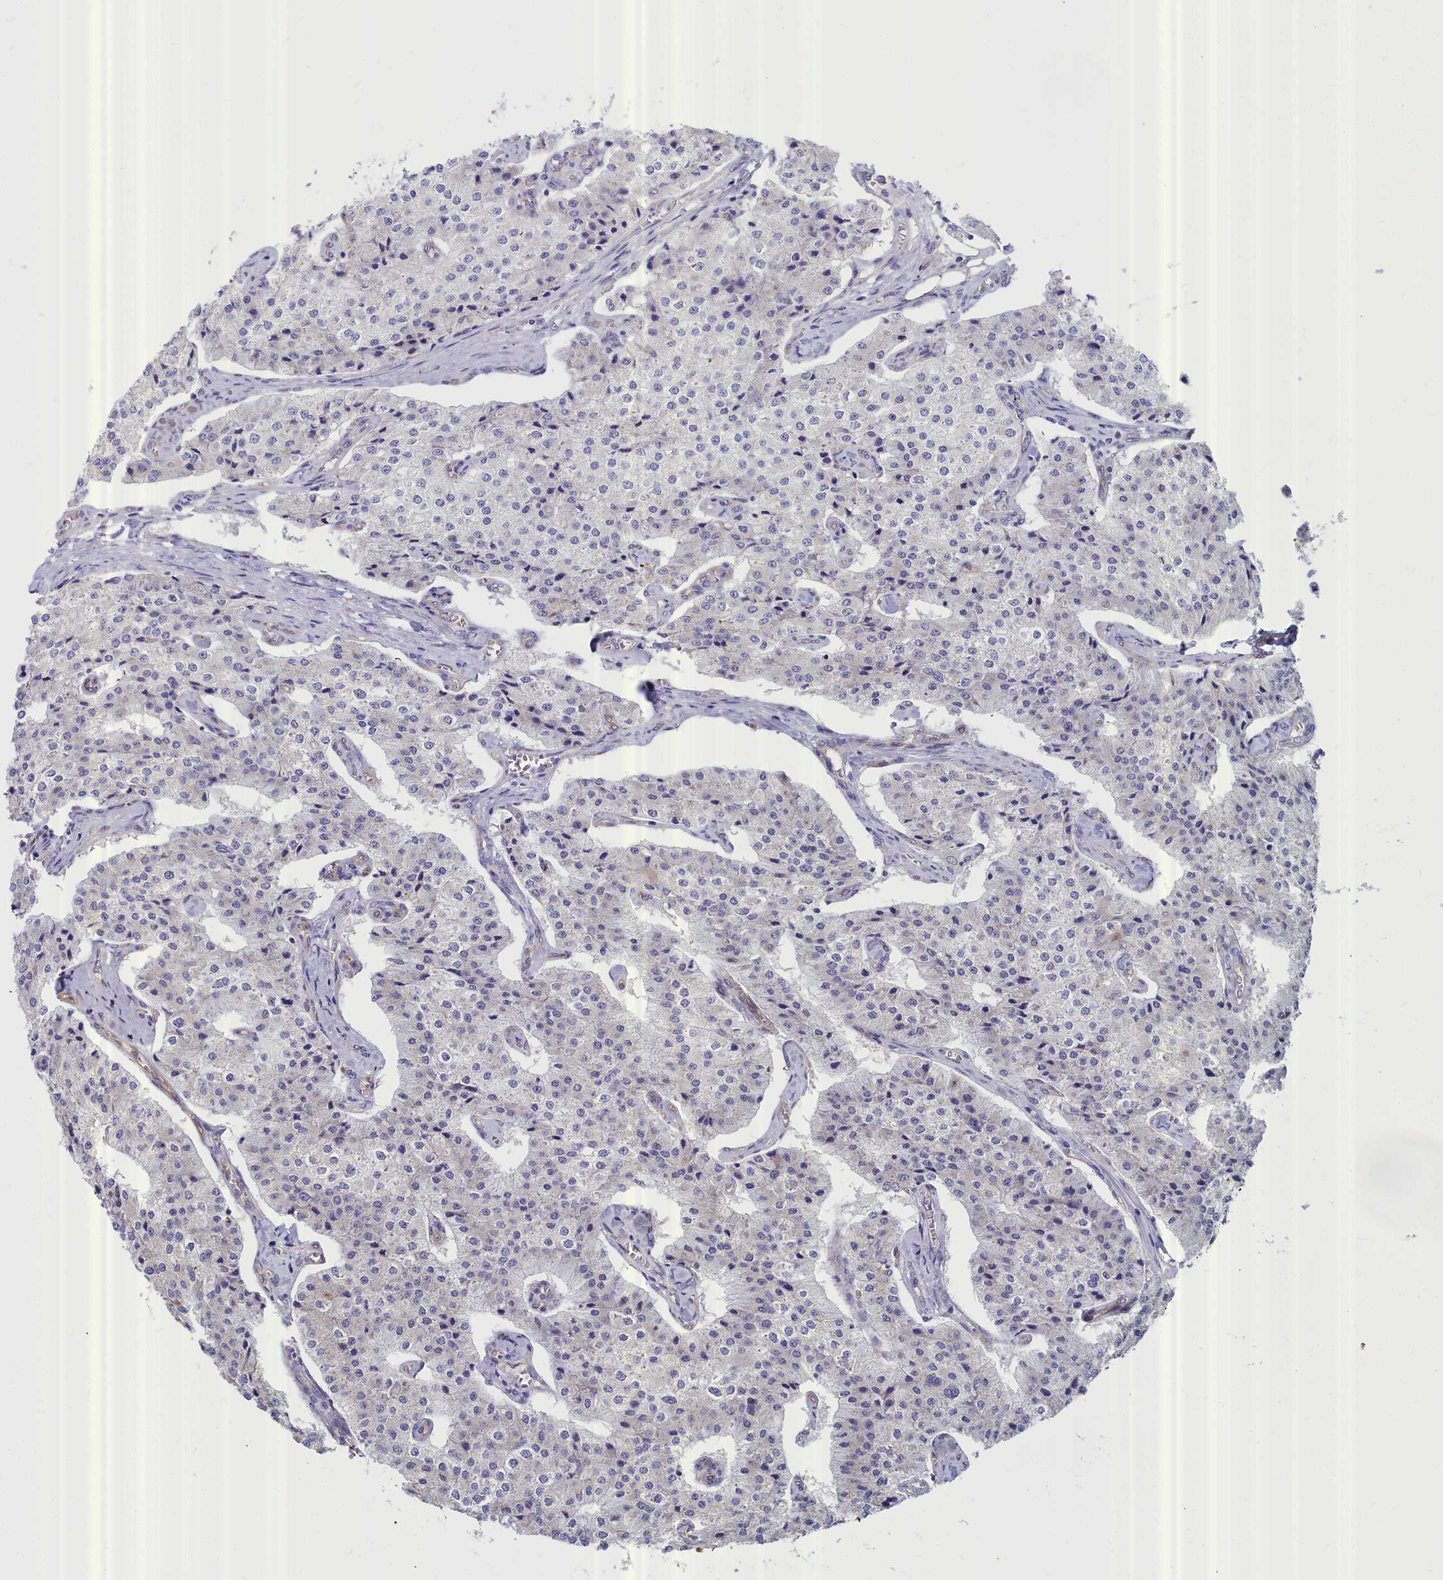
{"staining": {"intensity": "negative", "quantity": "none", "location": "none"}, "tissue": "carcinoid", "cell_type": "Tumor cells", "image_type": "cancer", "snomed": [{"axis": "morphology", "description": "Carcinoid, malignant, NOS"}, {"axis": "topography", "description": "Colon"}], "caption": "DAB (3,3'-diaminobenzidine) immunohistochemical staining of carcinoid (malignant) demonstrates no significant positivity in tumor cells.", "gene": "RDX", "patient": {"sex": "female", "age": 52}}